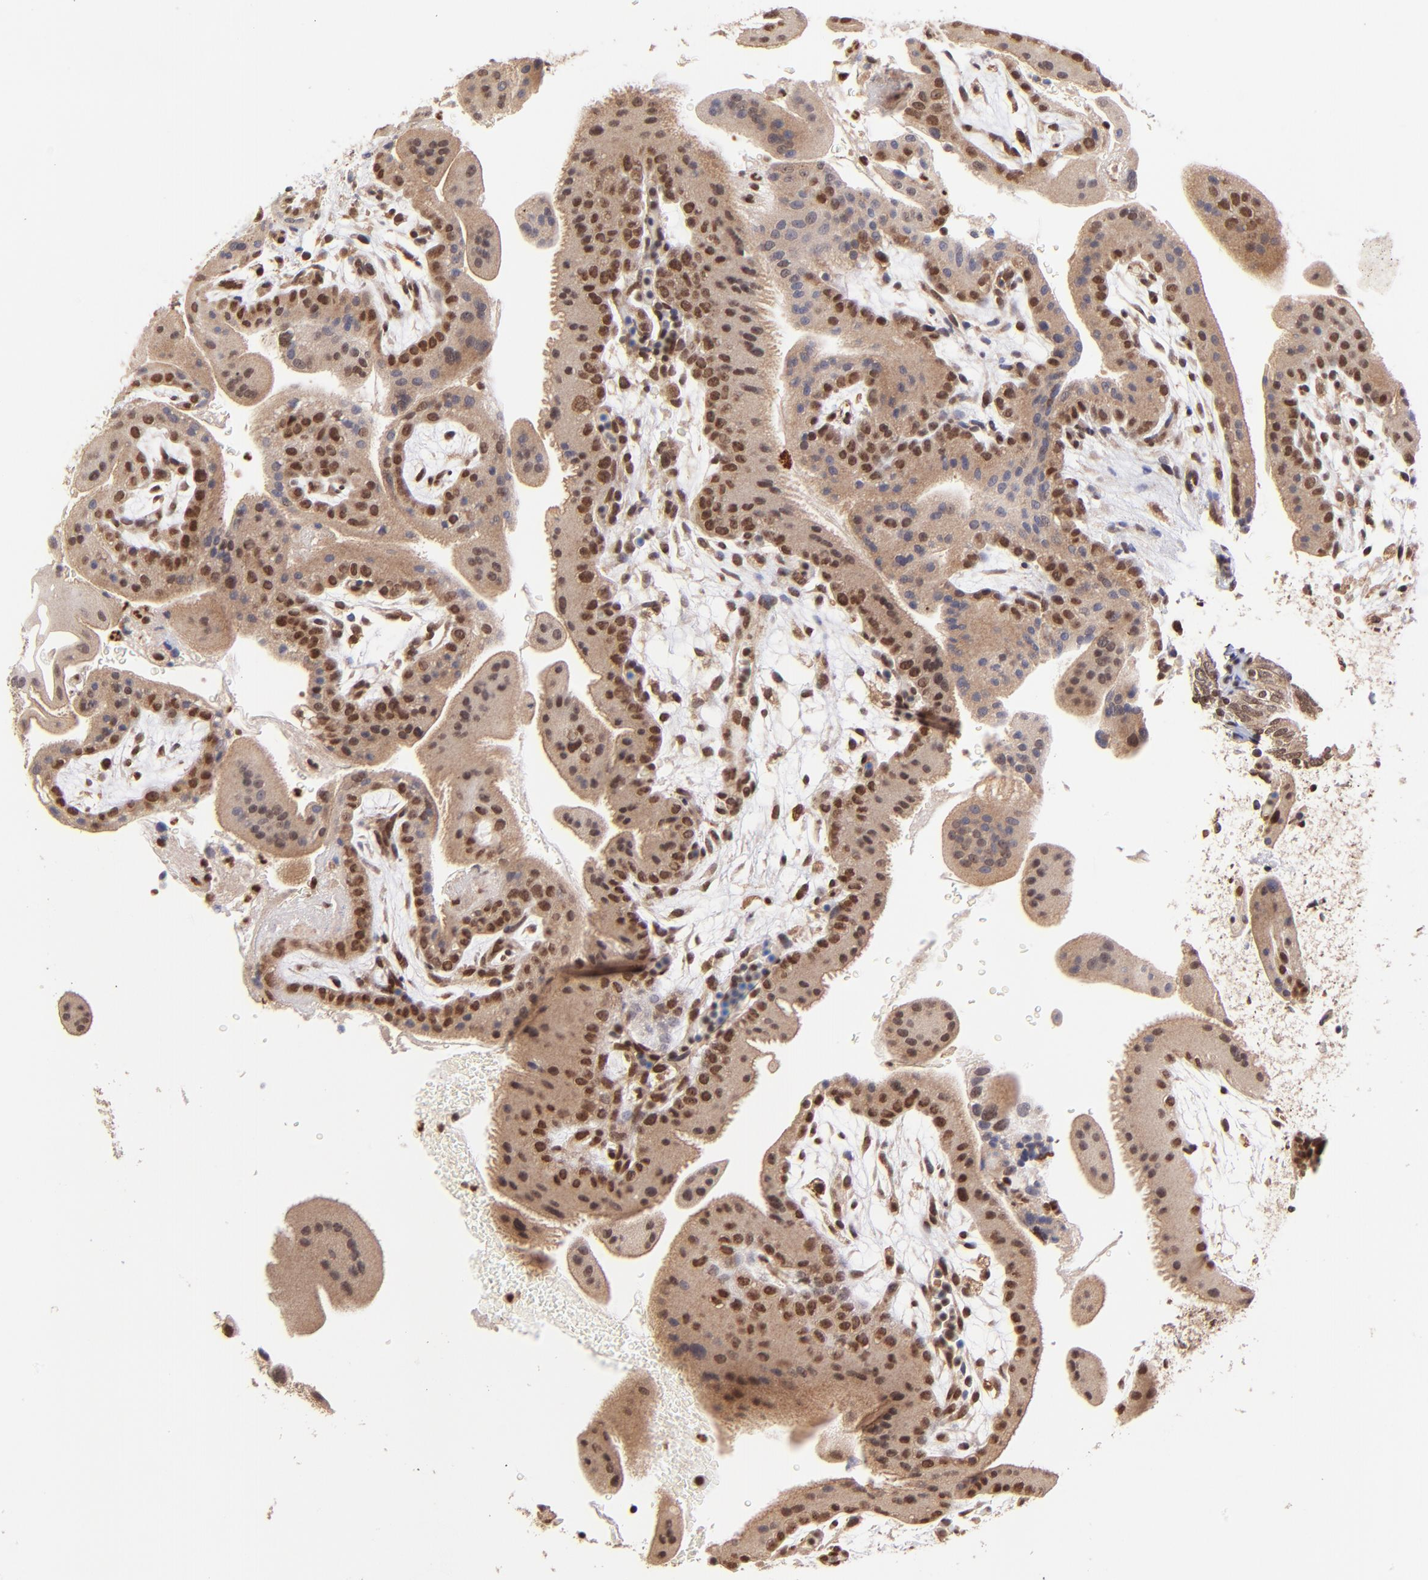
{"staining": {"intensity": "moderate", "quantity": ">75%", "location": "nuclear"}, "tissue": "placenta", "cell_type": "Decidual cells", "image_type": "normal", "snomed": [{"axis": "morphology", "description": "Normal tissue, NOS"}, {"axis": "topography", "description": "Placenta"}], "caption": "Immunohistochemistry (IHC) photomicrograph of normal placenta: human placenta stained using immunohistochemistry exhibits medium levels of moderate protein expression localized specifically in the nuclear of decidual cells, appearing as a nuclear brown color.", "gene": "WDR25", "patient": {"sex": "female", "age": 19}}